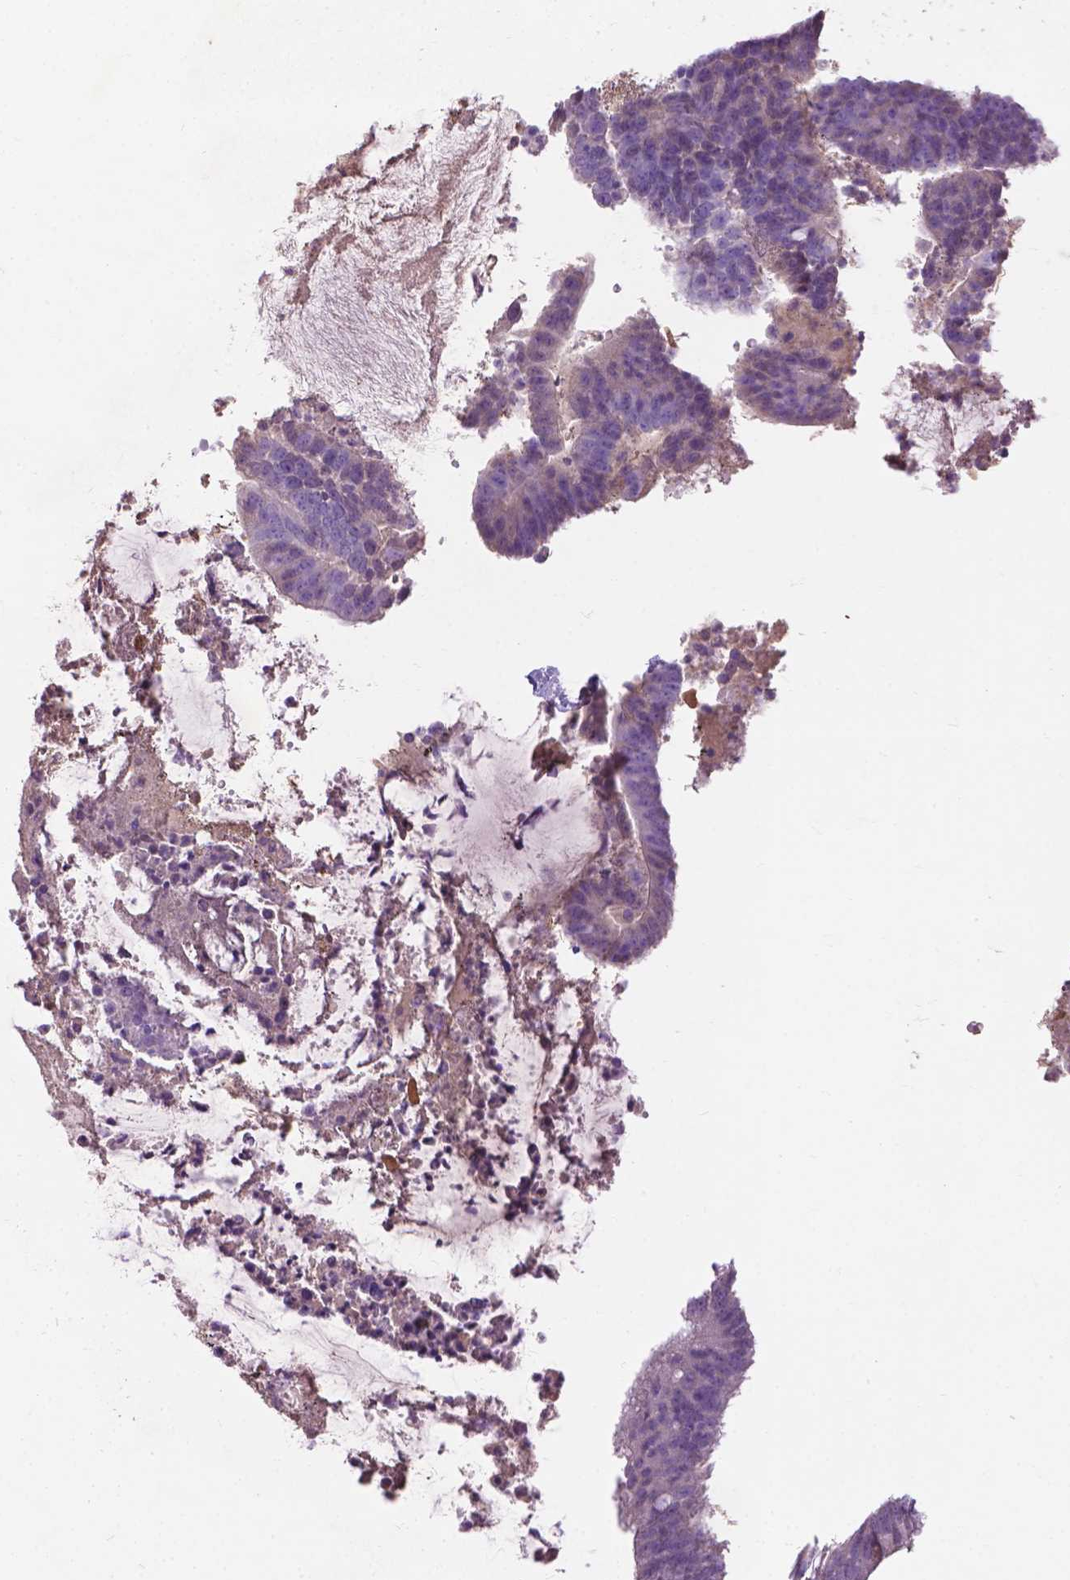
{"staining": {"intensity": "negative", "quantity": "none", "location": "none"}, "tissue": "colorectal cancer", "cell_type": "Tumor cells", "image_type": "cancer", "snomed": [{"axis": "morphology", "description": "Adenocarcinoma, NOS"}, {"axis": "topography", "description": "Colon"}], "caption": "This is an immunohistochemistry (IHC) micrograph of human colorectal cancer (adenocarcinoma). There is no positivity in tumor cells.", "gene": "NOXO1", "patient": {"sex": "female", "age": 43}}